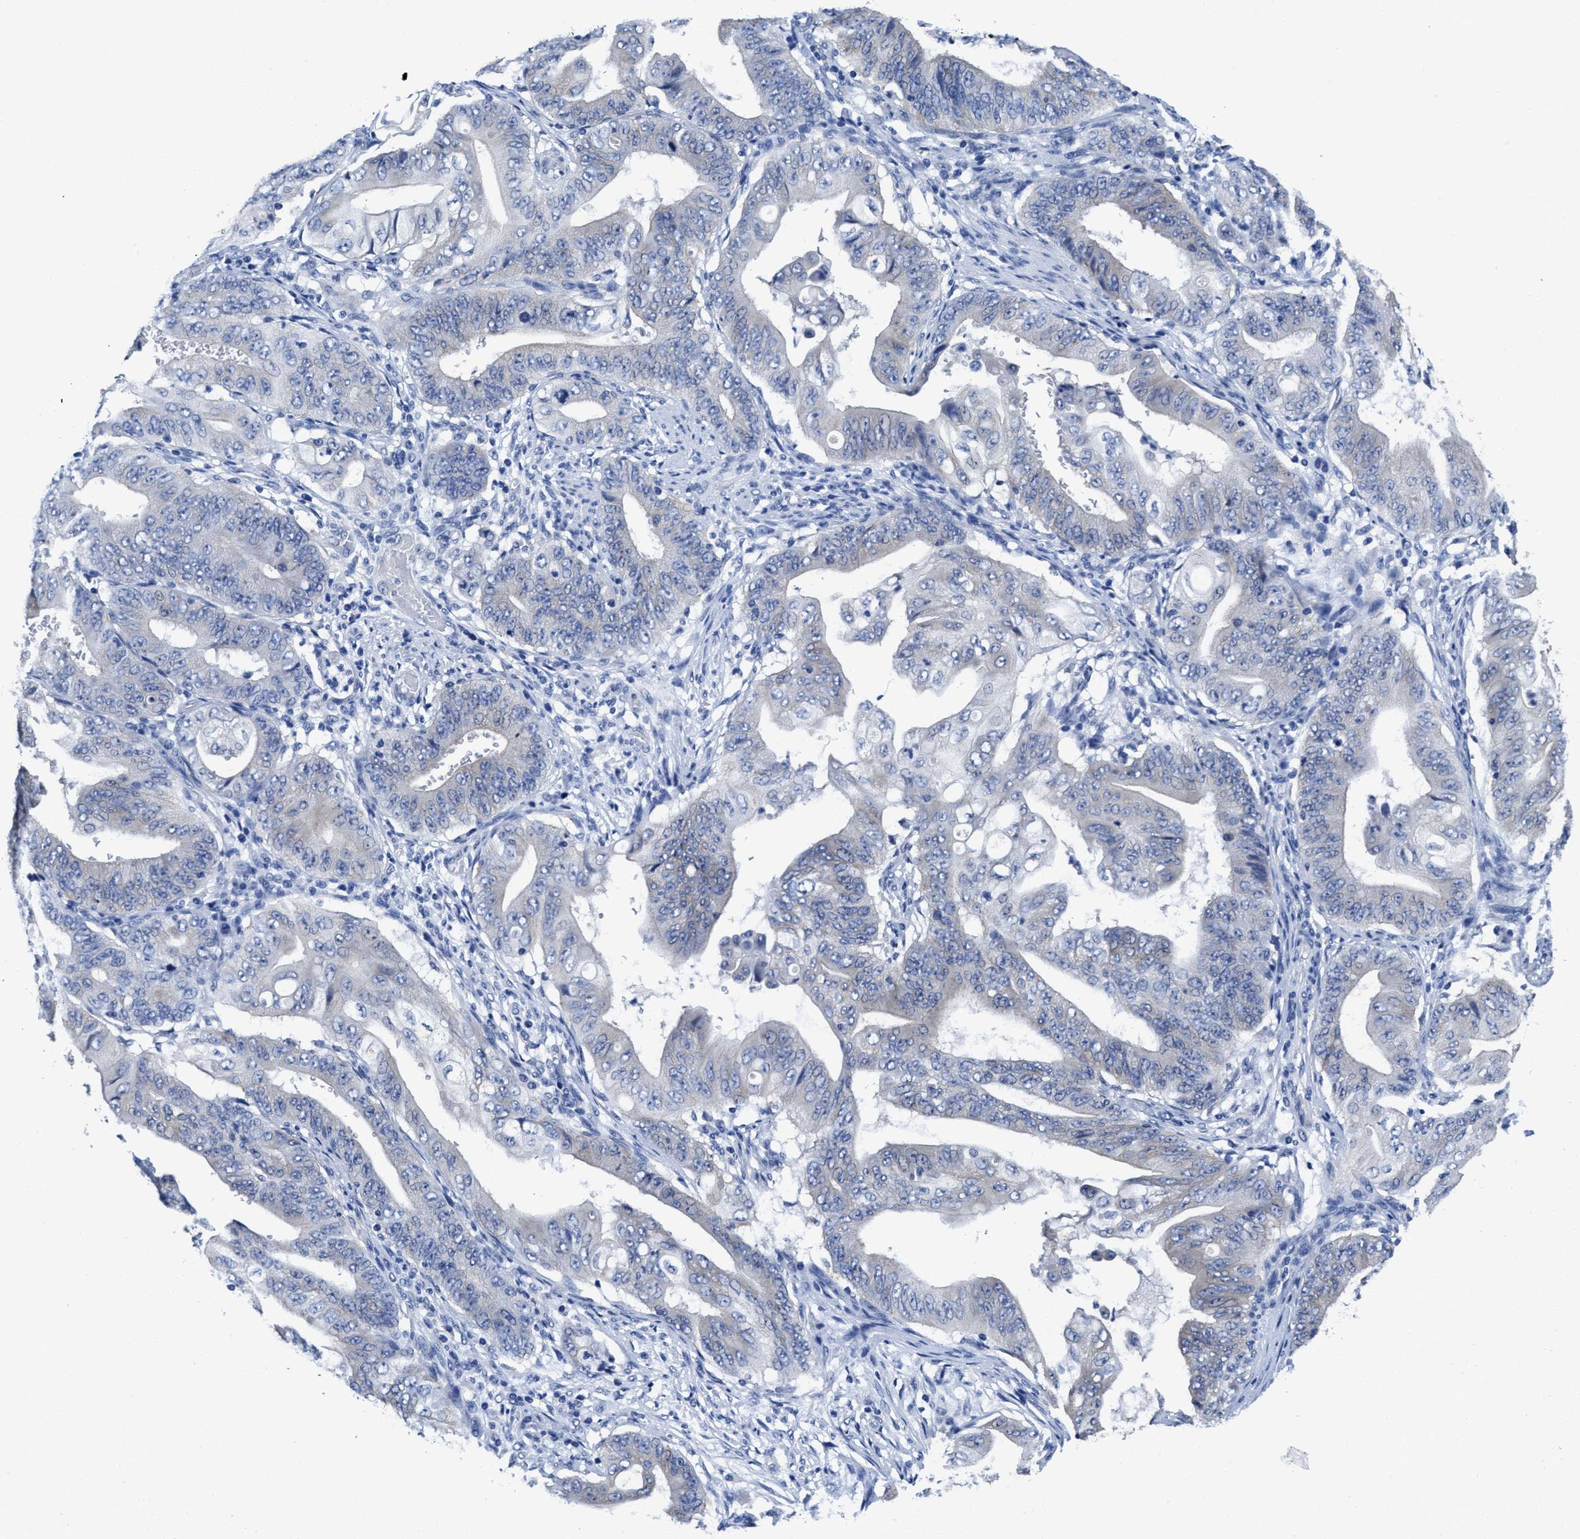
{"staining": {"intensity": "negative", "quantity": "none", "location": "none"}, "tissue": "stomach cancer", "cell_type": "Tumor cells", "image_type": "cancer", "snomed": [{"axis": "morphology", "description": "Adenocarcinoma, NOS"}, {"axis": "topography", "description": "Stomach"}], "caption": "DAB (3,3'-diaminobenzidine) immunohistochemical staining of human stomach cancer shows no significant expression in tumor cells. The staining is performed using DAB brown chromogen with nuclei counter-stained in using hematoxylin.", "gene": "HOOK1", "patient": {"sex": "female", "age": 73}}